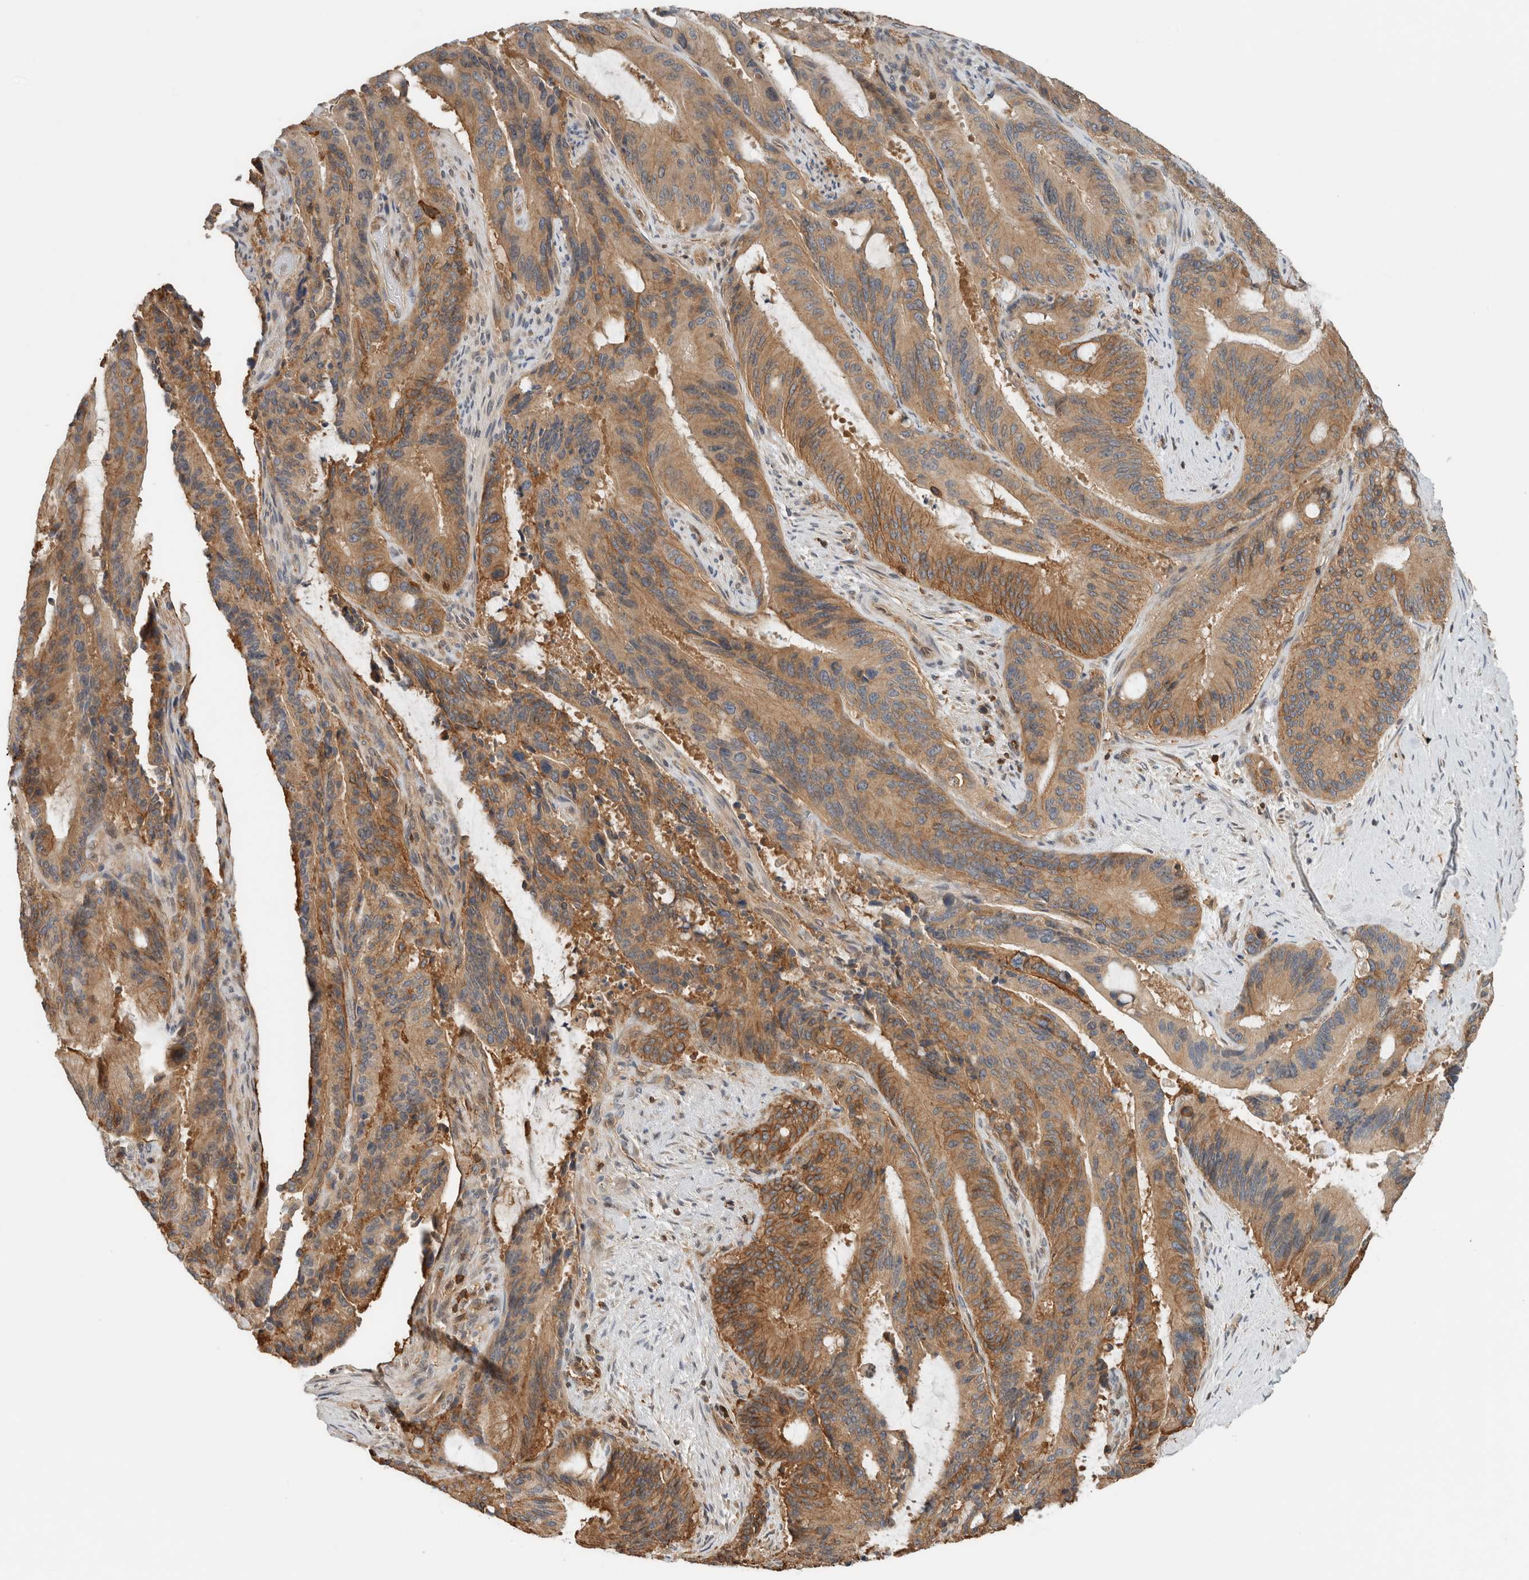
{"staining": {"intensity": "moderate", "quantity": ">75%", "location": "cytoplasmic/membranous"}, "tissue": "liver cancer", "cell_type": "Tumor cells", "image_type": "cancer", "snomed": [{"axis": "morphology", "description": "Normal tissue, NOS"}, {"axis": "morphology", "description": "Cholangiocarcinoma"}, {"axis": "topography", "description": "Liver"}, {"axis": "topography", "description": "Peripheral nerve tissue"}], "caption": "A medium amount of moderate cytoplasmic/membranous expression is seen in about >75% of tumor cells in cholangiocarcinoma (liver) tissue.", "gene": "PFDN4", "patient": {"sex": "female", "age": 73}}